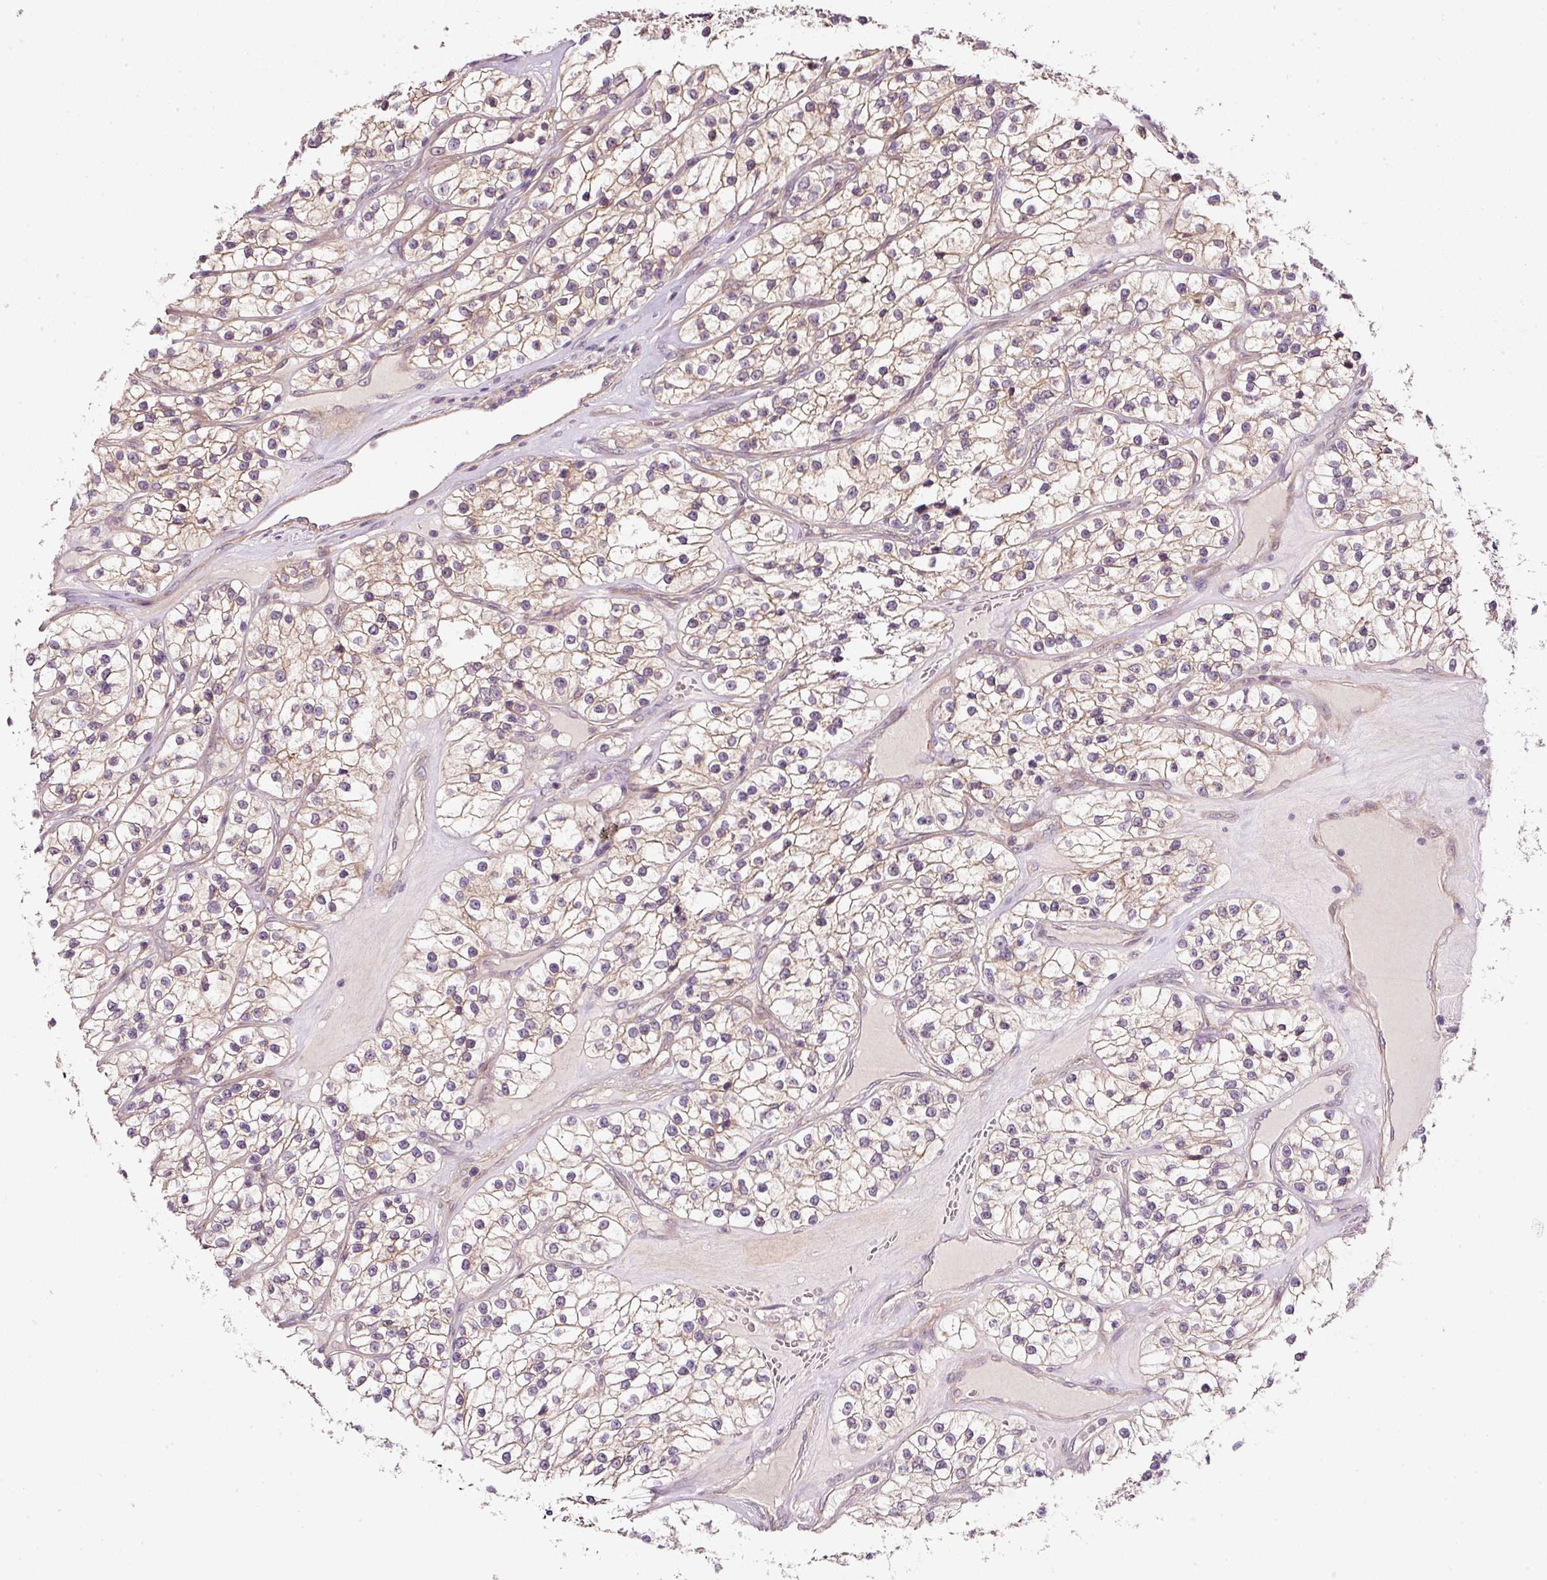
{"staining": {"intensity": "negative", "quantity": "none", "location": "none"}, "tissue": "renal cancer", "cell_type": "Tumor cells", "image_type": "cancer", "snomed": [{"axis": "morphology", "description": "Adenocarcinoma, NOS"}, {"axis": "topography", "description": "Kidney"}], "caption": "Protein analysis of renal cancer shows no significant staining in tumor cells.", "gene": "TIRAP", "patient": {"sex": "female", "age": 57}}